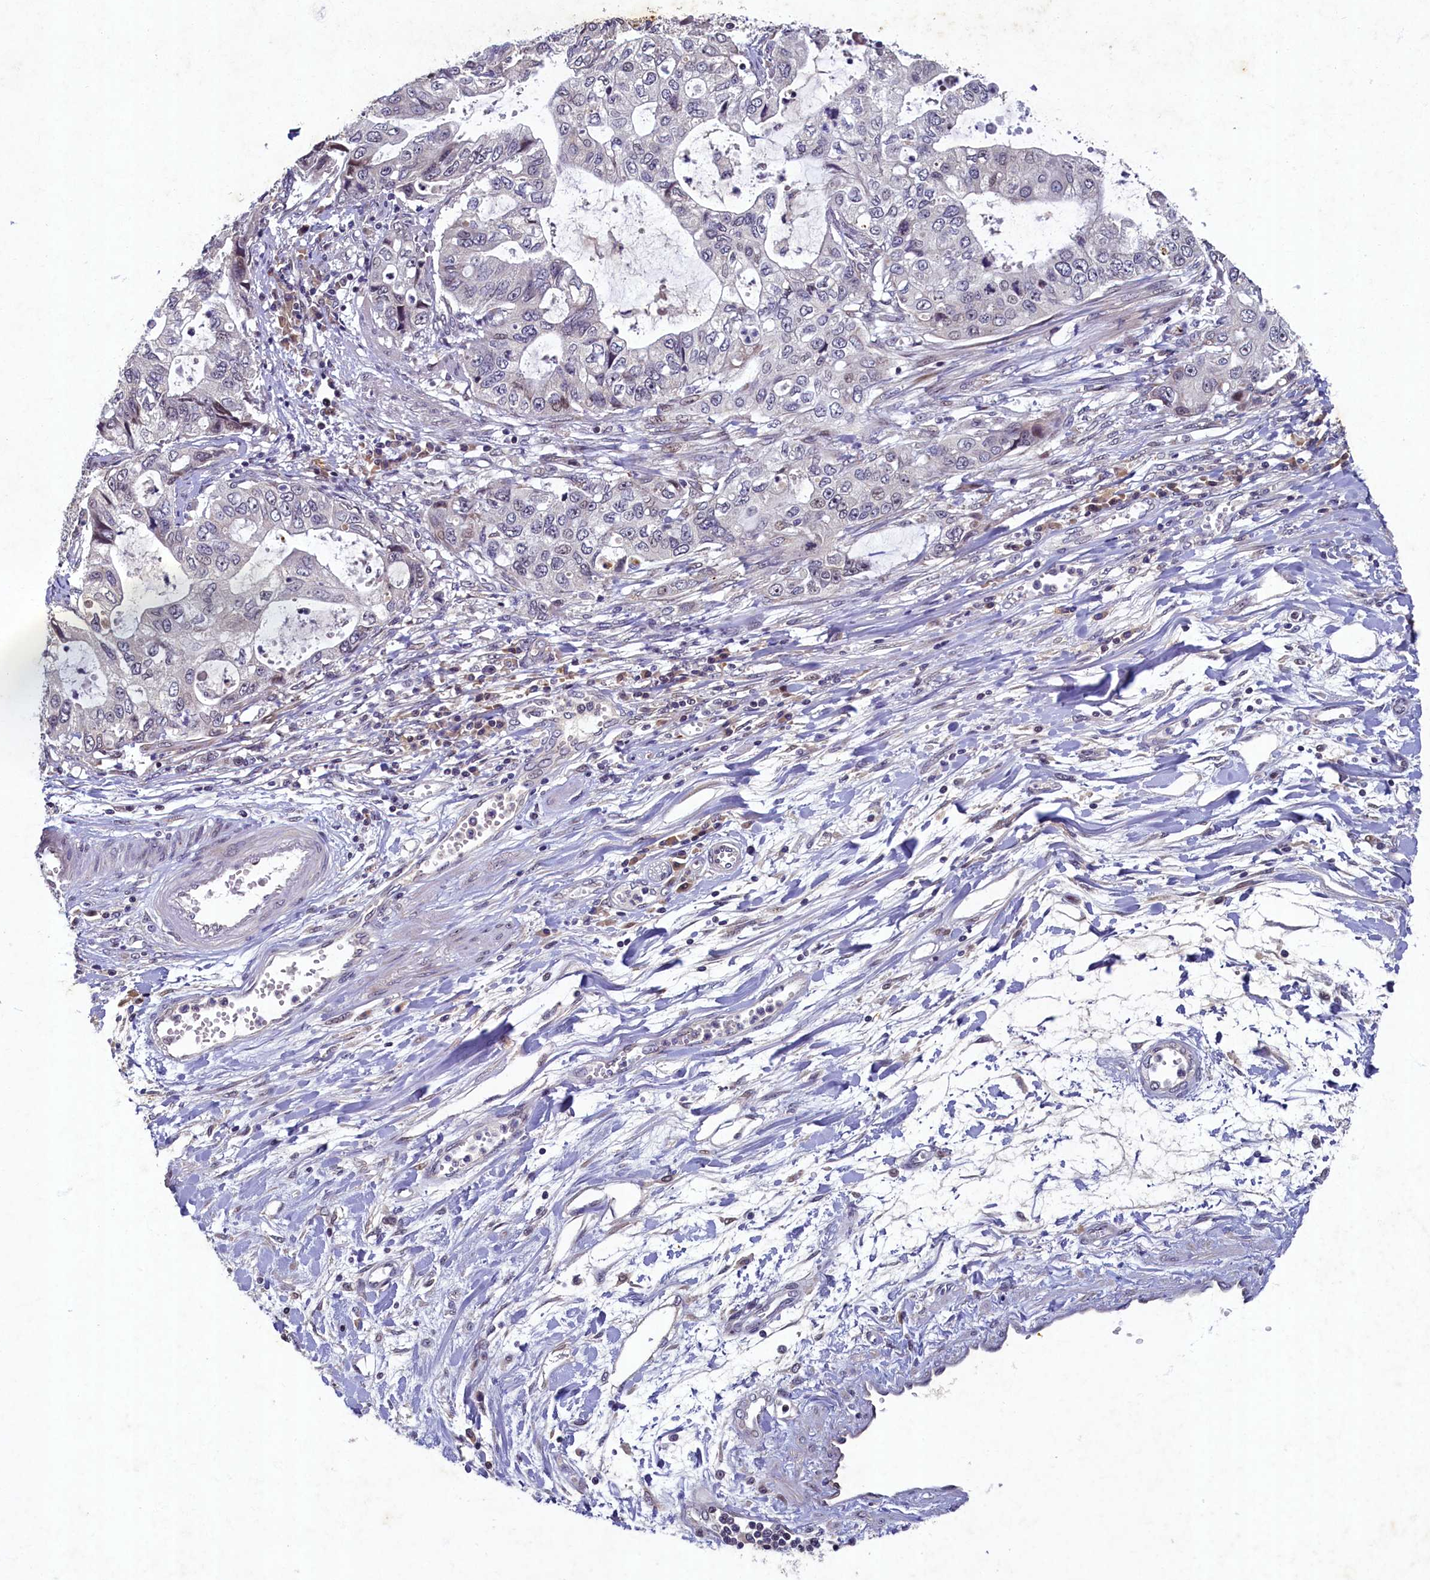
{"staining": {"intensity": "weak", "quantity": "<25%", "location": "nuclear"}, "tissue": "stomach cancer", "cell_type": "Tumor cells", "image_type": "cancer", "snomed": [{"axis": "morphology", "description": "Adenocarcinoma, NOS"}, {"axis": "topography", "description": "Stomach, upper"}], "caption": "Immunohistochemistry (IHC) of stomach adenocarcinoma shows no expression in tumor cells.", "gene": "LATS2", "patient": {"sex": "female", "age": 52}}